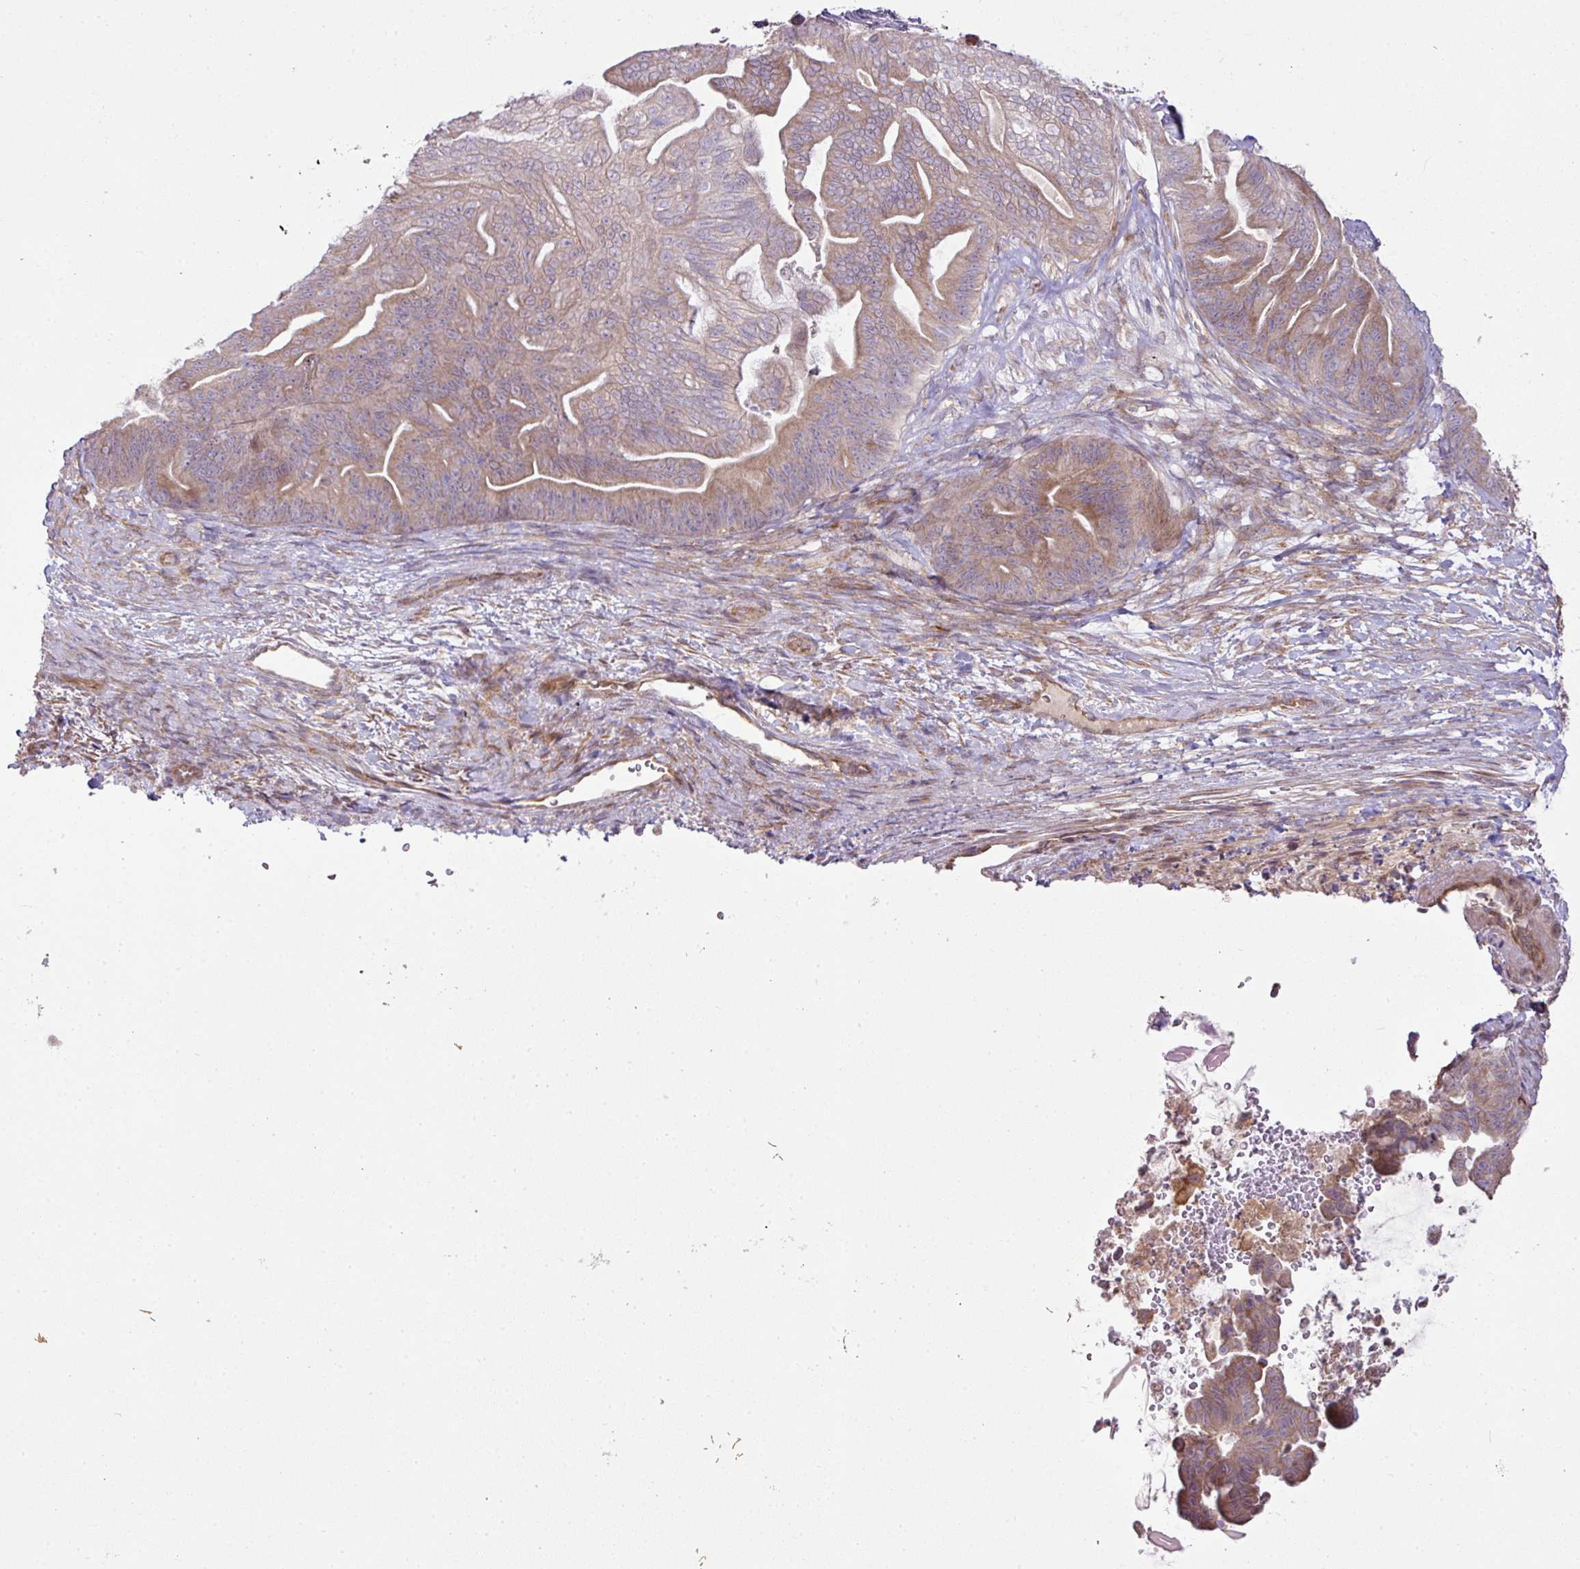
{"staining": {"intensity": "weak", "quantity": "25%-75%", "location": "cytoplasmic/membranous"}, "tissue": "ovarian cancer", "cell_type": "Tumor cells", "image_type": "cancer", "snomed": [{"axis": "morphology", "description": "Cystadenocarcinoma, mucinous, NOS"}, {"axis": "topography", "description": "Ovary"}], "caption": "Ovarian cancer (mucinous cystadenocarcinoma) stained for a protein shows weak cytoplasmic/membranous positivity in tumor cells.", "gene": "COX18", "patient": {"sex": "female", "age": 67}}